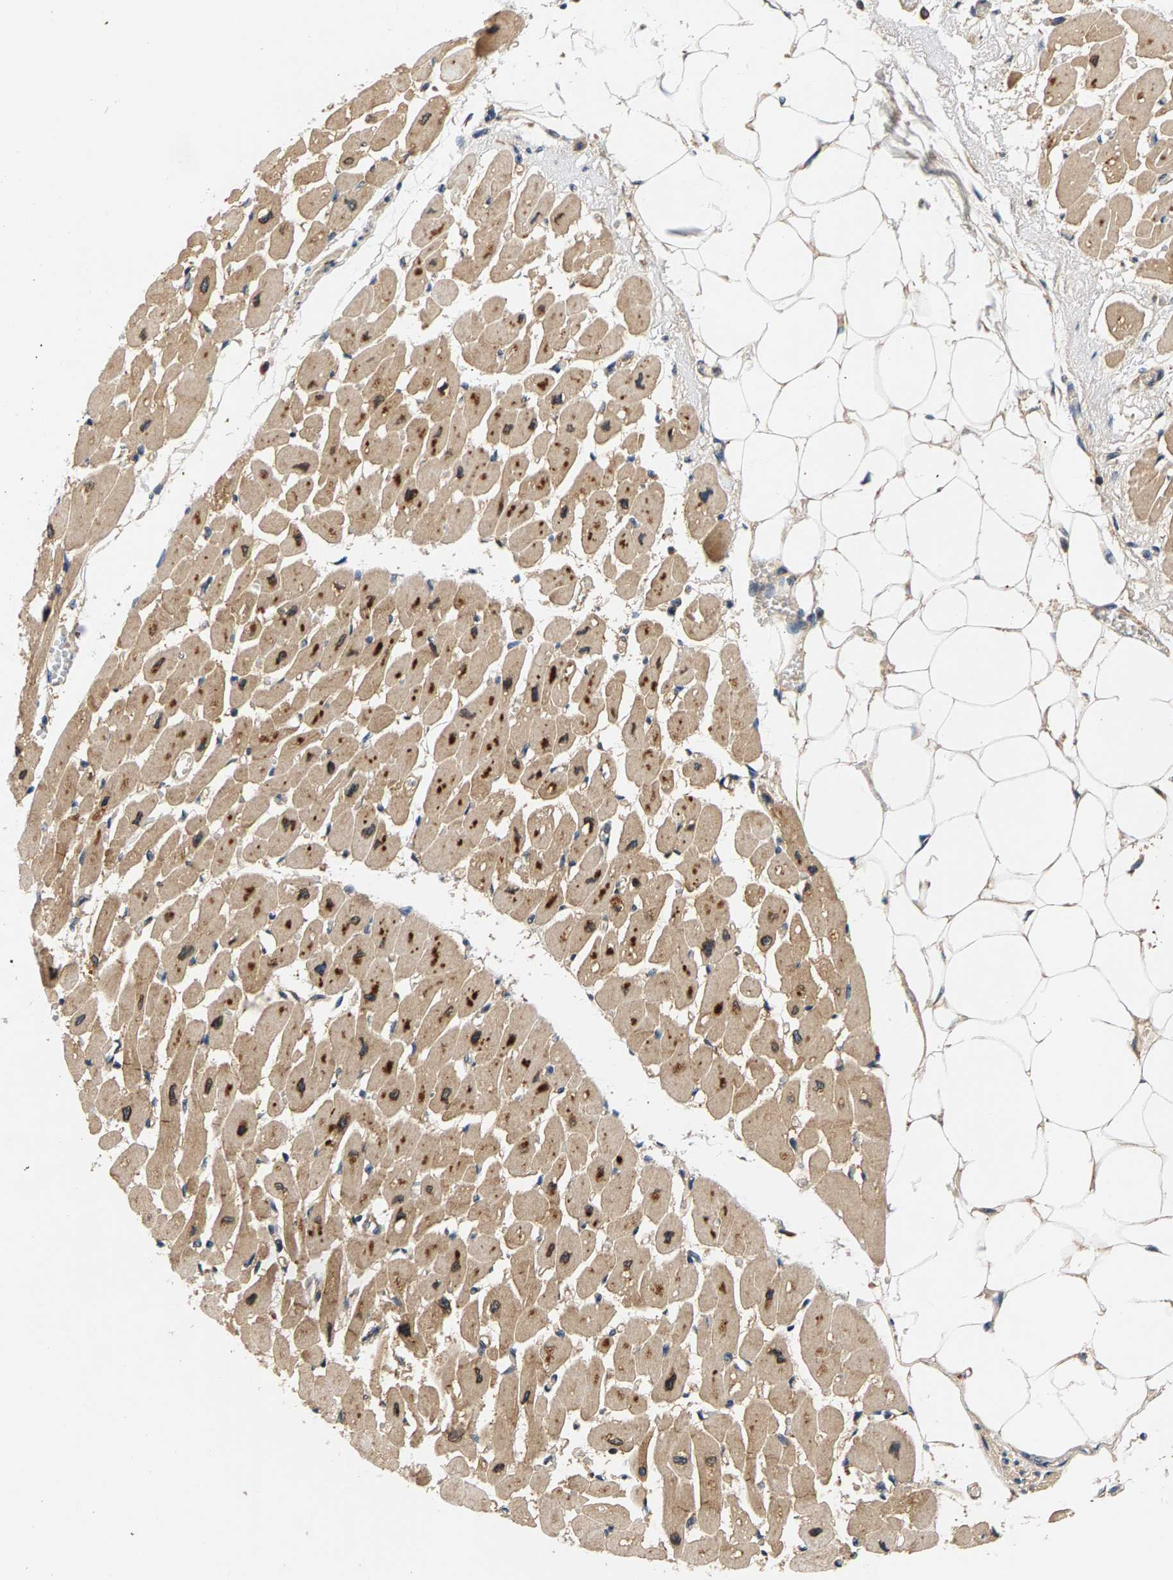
{"staining": {"intensity": "moderate", "quantity": ">75%", "location": "cytoplasmic/membranous"}, "tissue": "heart muscle", "cell_type": "Cardiomyocytes", "image_type": "normal", "snomed": [{"axis": "morphology", "description": "Normal tissue, NOS"}, {"axis": "topography", "description": "Heart"}], "caption": "Cardiomyocytes display moderate cytoplasmic/membranous staining in about >75% of cells in benign heart muscle. The staining was performed using DAB, with brown indicating positive protein expression. Nuclei are stained blue with hematoxylin.", "gene": "FAM78A", "patient": {"sex": "female", "age": 54}}